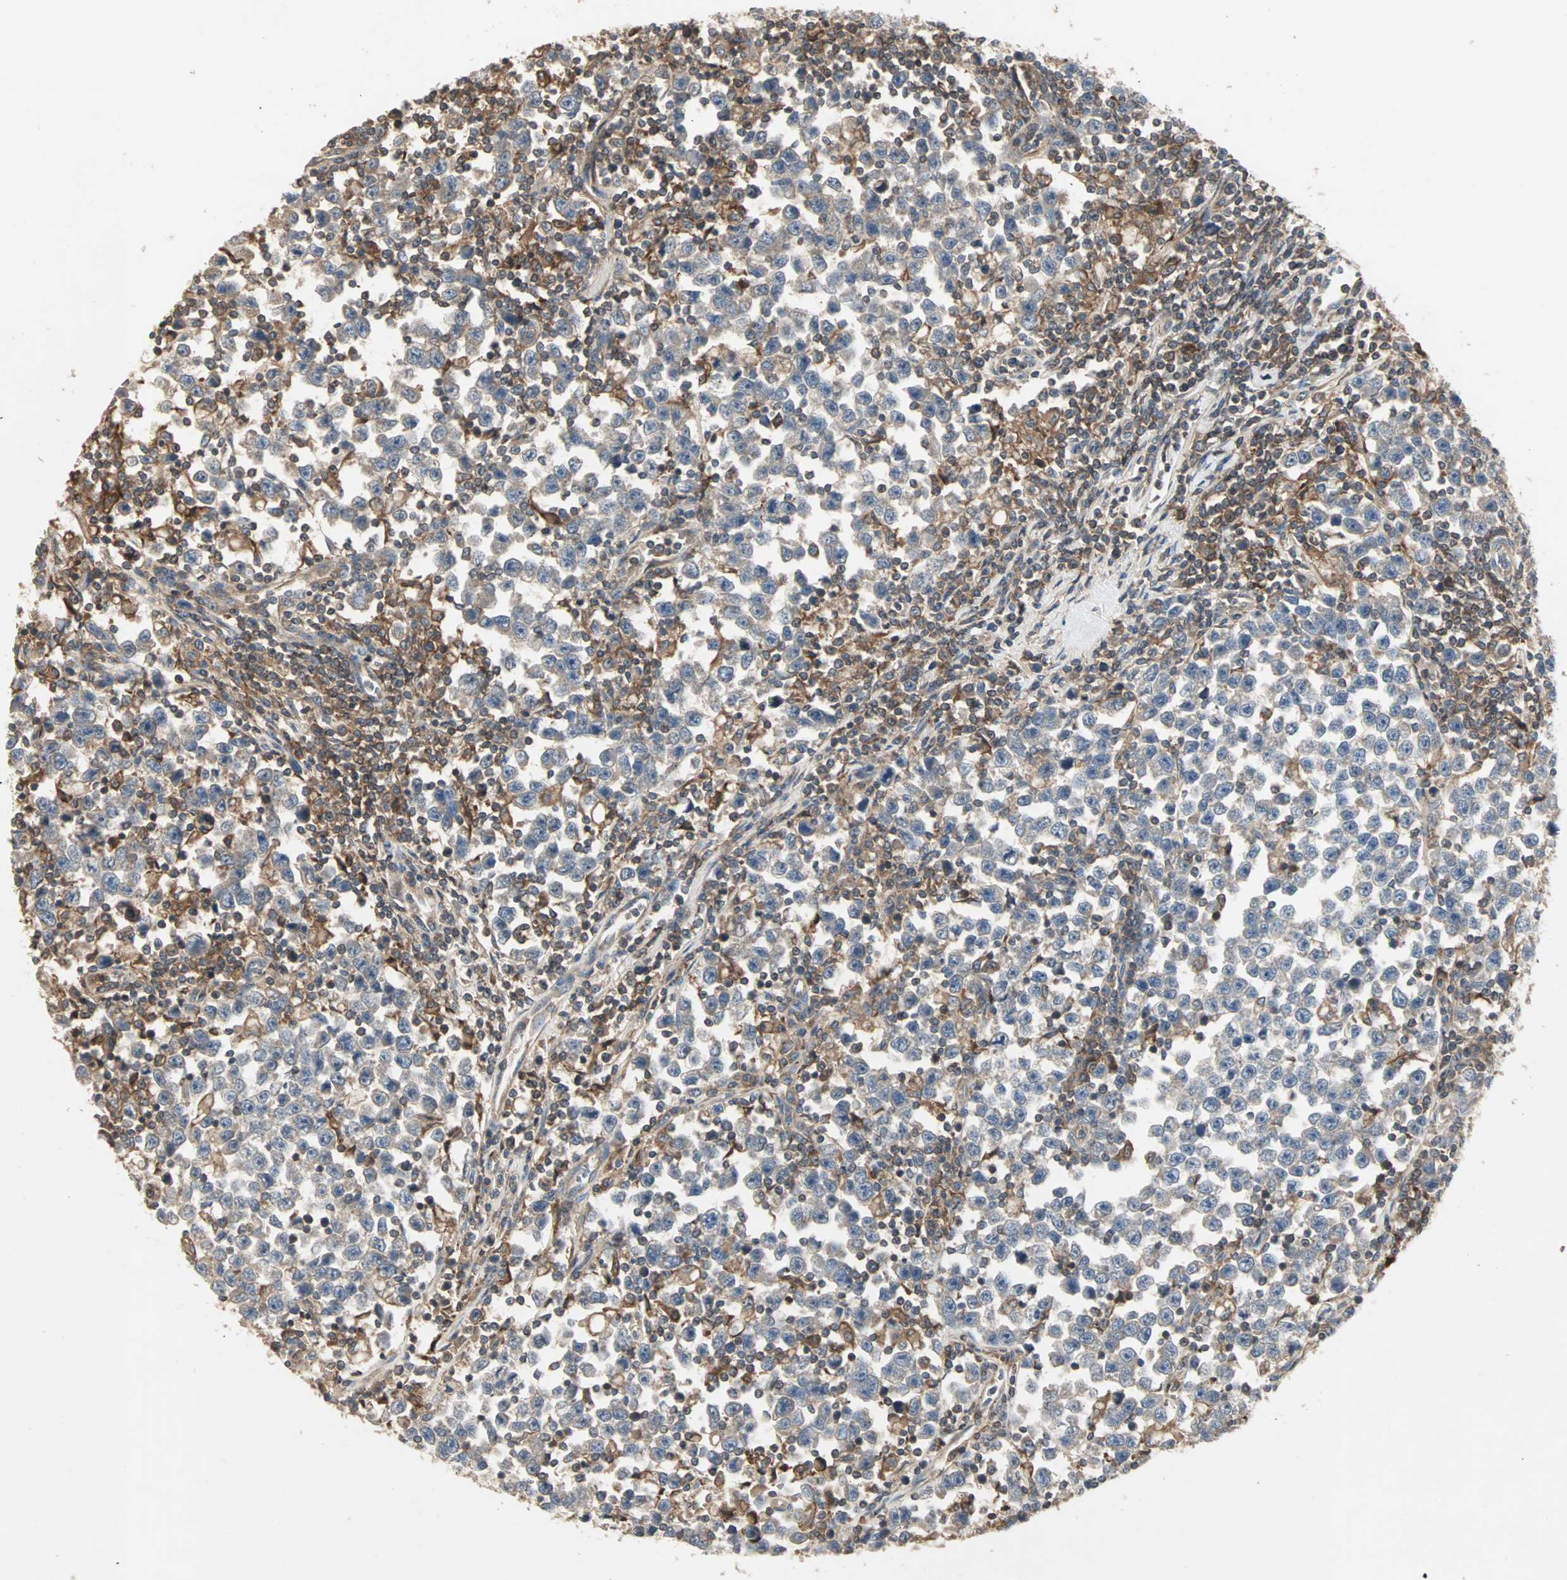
{"staining": {"intensity": "weak", "quantity": "25%-75%", "location": "cytoplasmic/membranous"}, "tissue": "testis cancer", "cell_type": "Tumor cells", "image_type": "cancer", "snomed": [{"axis": "morphology", "description": "Seminoma, NOS"}, {"axis": "topography", "description": "Testis"}], "caption": "Immunohistochemical staining of human seminoma (testis) shows low levels of weak cytoplasmic/membranous positivity in approximately 25%-75% of tumor cells.", "gene": "GNAI2", "patient": {"sex": "male", "age": 43}}